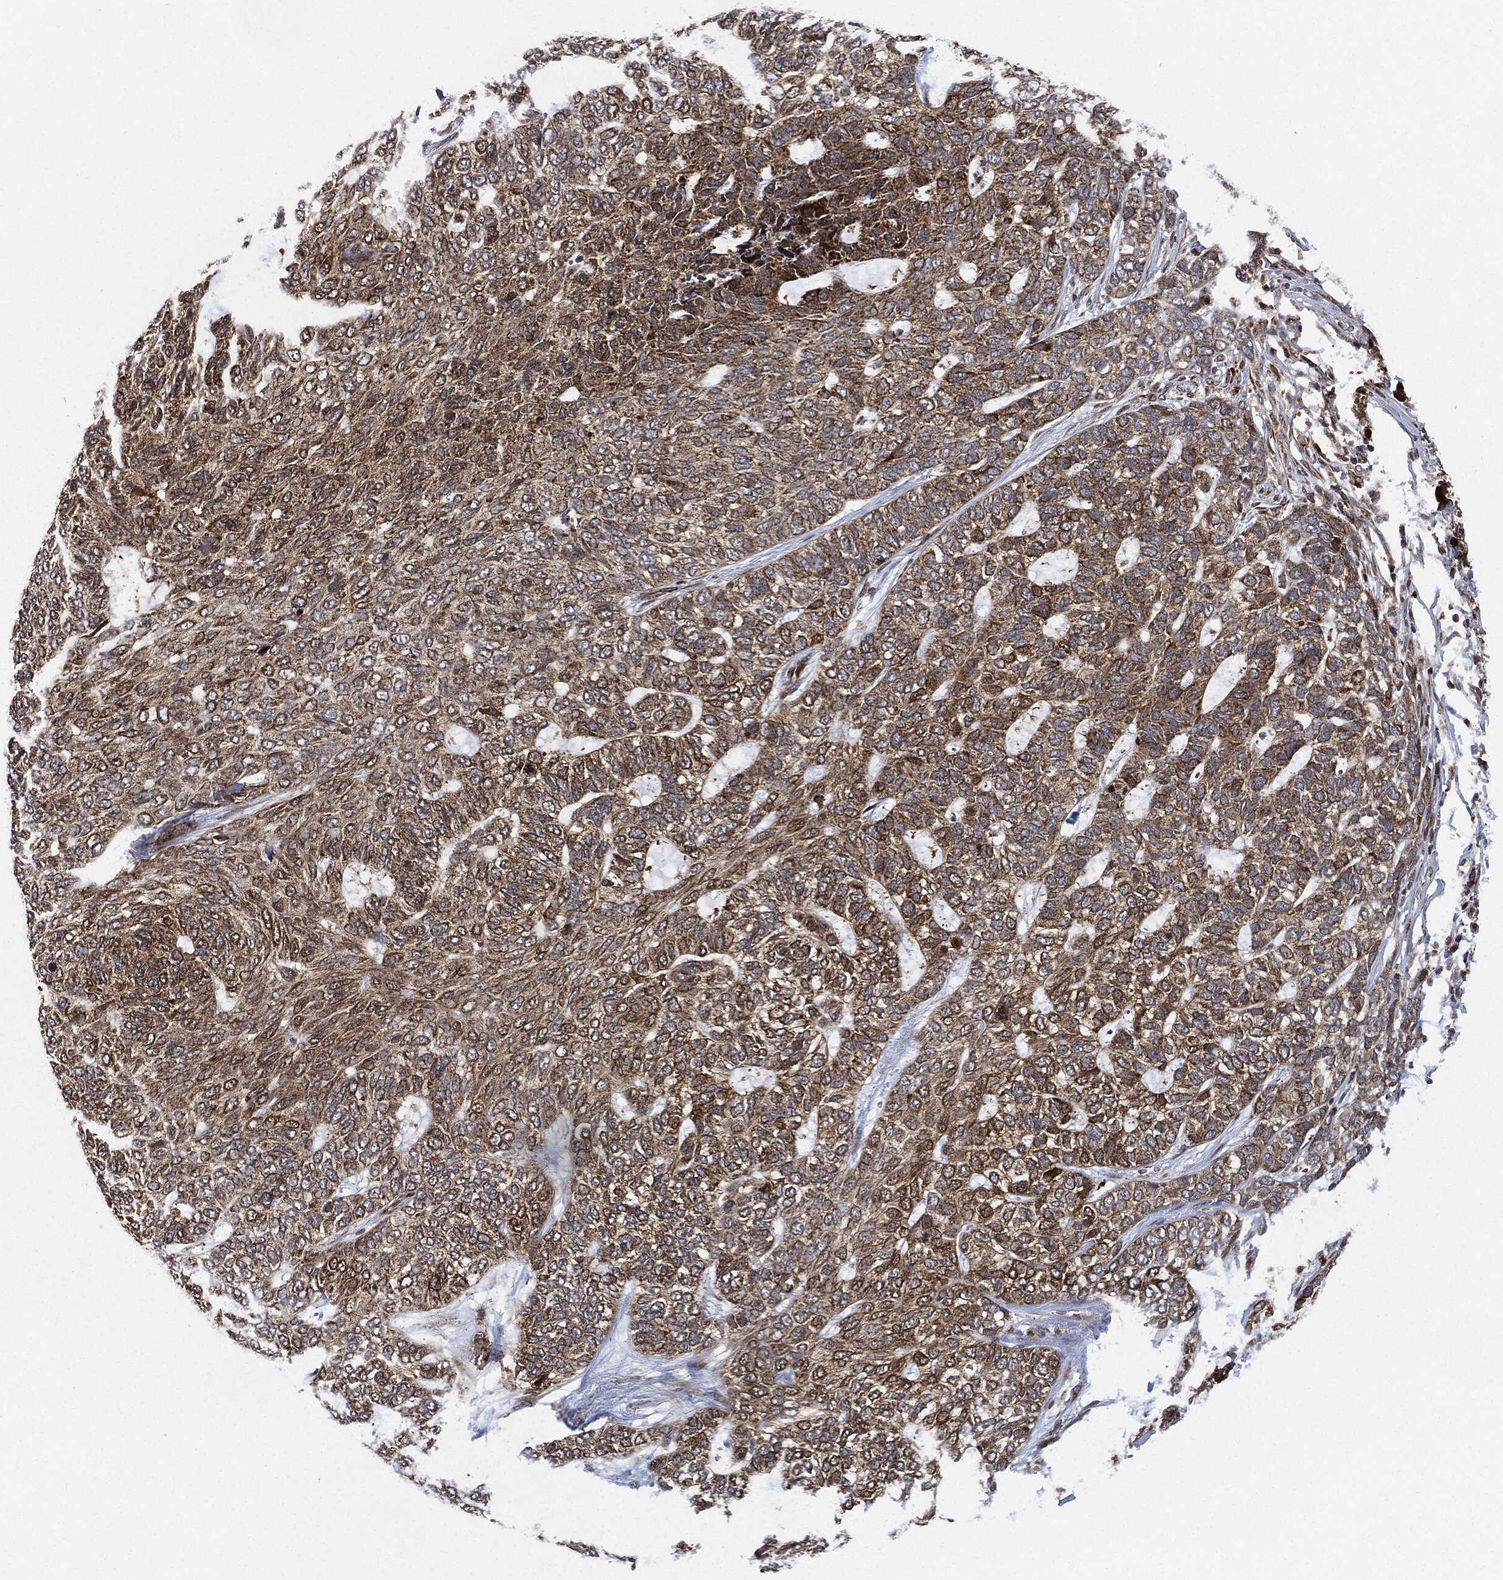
{"staining": {"intensity": "moderate", "quantity": ">75%", "location": "cytoplasmic/membranous"}, "tissue": "skin cancer", "cell_type": "Tumor cells", "image_type": "cancer", "snomed": [{"axis": "morphology", "description": "Basal cell carcinoma"}, {"axis": "topography", "description": "Skin"}], "caption": "Brown immunohistochemical staining in human skin cancer shows moderate cytoplasmic/membranous expression in about >75% of tumor cells.", "gene": "RNASEL", "patient": {"sex": "female", "age": 65}}